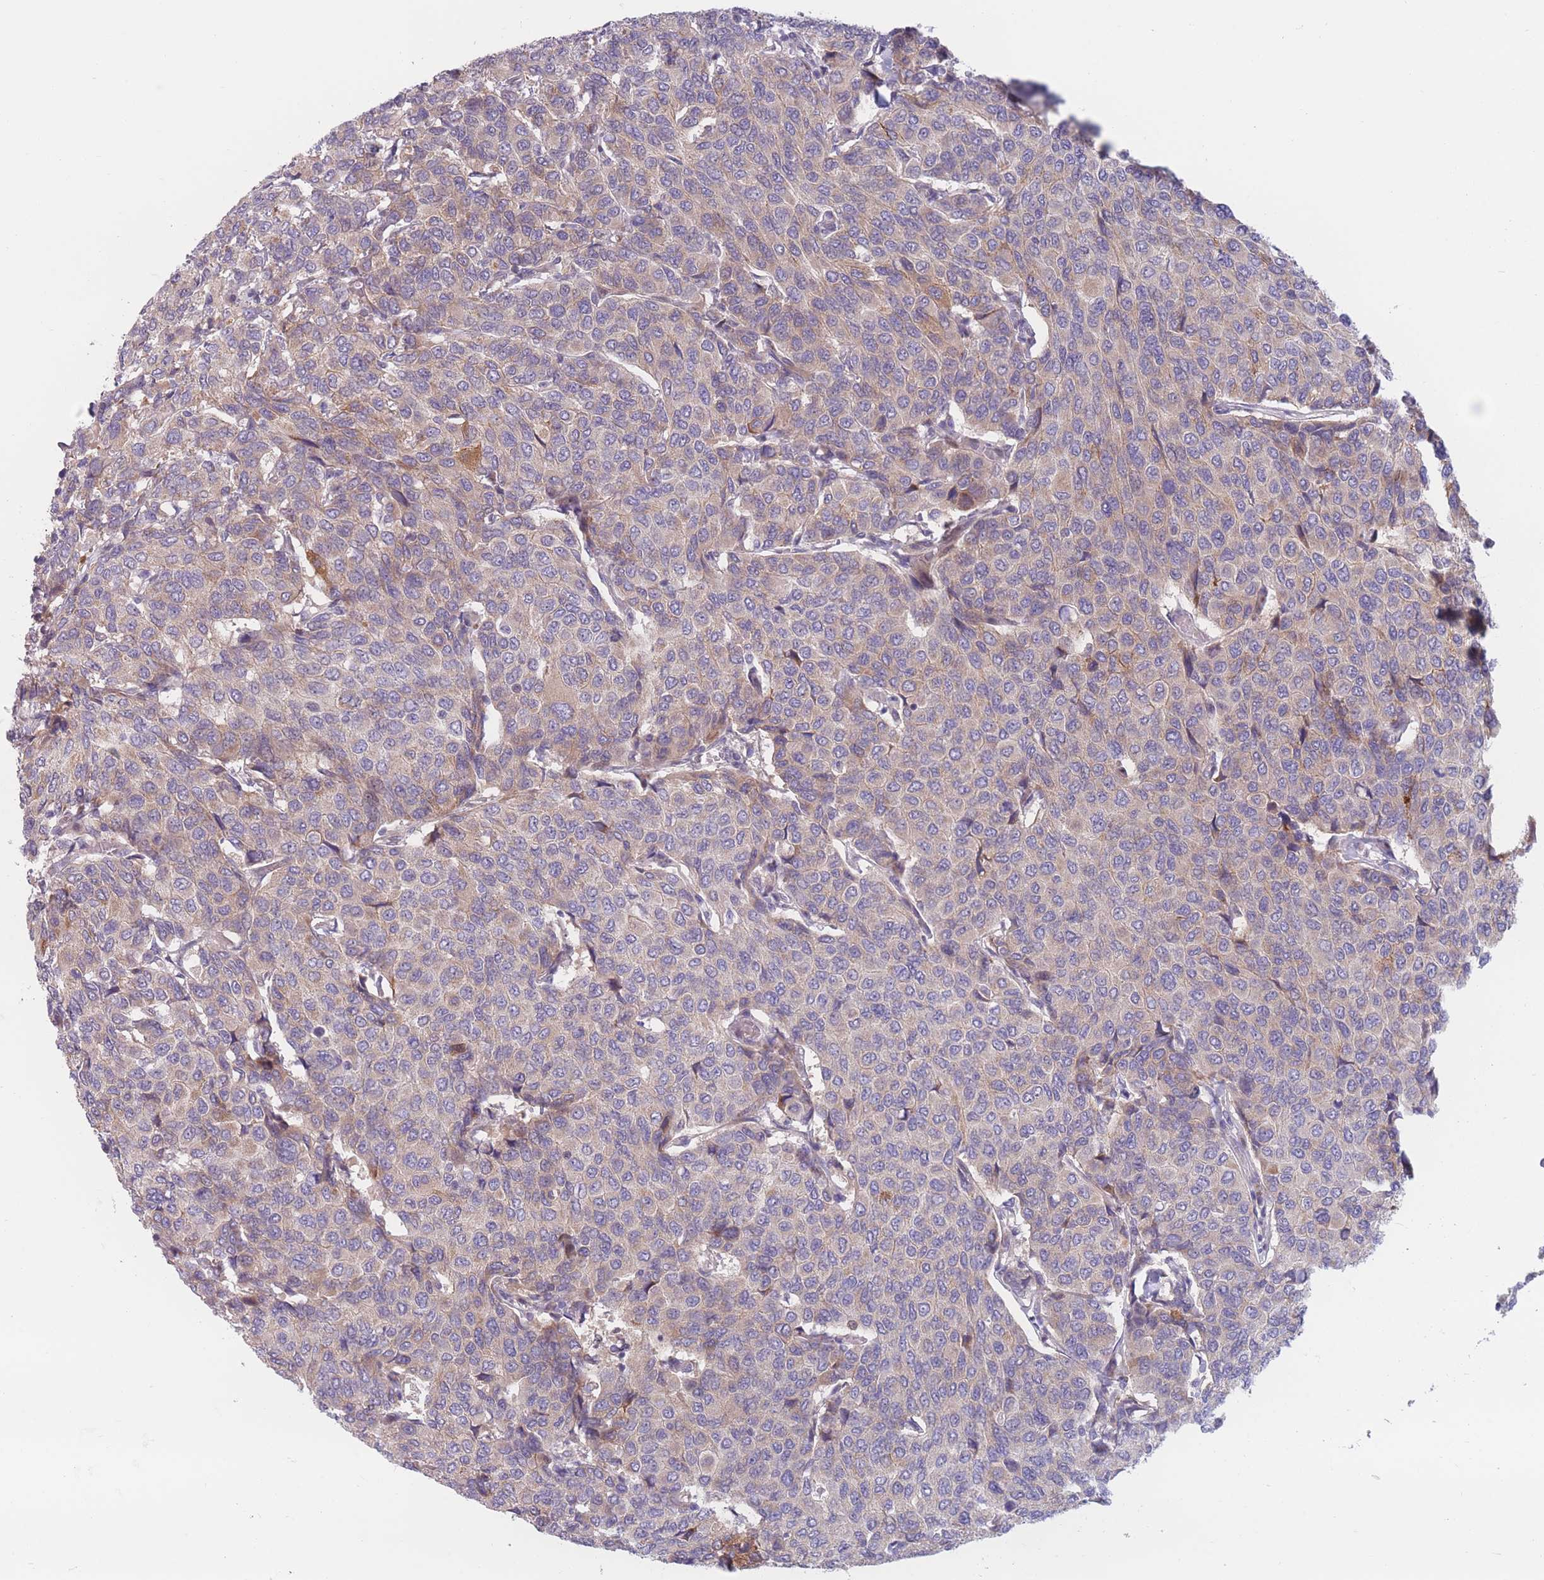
{"staining": {"intensity": "weak", "quantity": "<25%", "location": "cytoplasmic/membranous"}, "tissue": "breast cancer", "cell_type": "Tumor cells", "image_type": "cancer", "snomed": [{"axis": "morphology", "description": "Duct carcinoma"}, {"axis": "topography", "description": "Breast"}], "caption": "The histopathology image displays no staining of tumor cells in infiltrating ductal carcinoma (breast).", "gene": "PDE4A", "patient": {"sex": "female", "age": 55}}